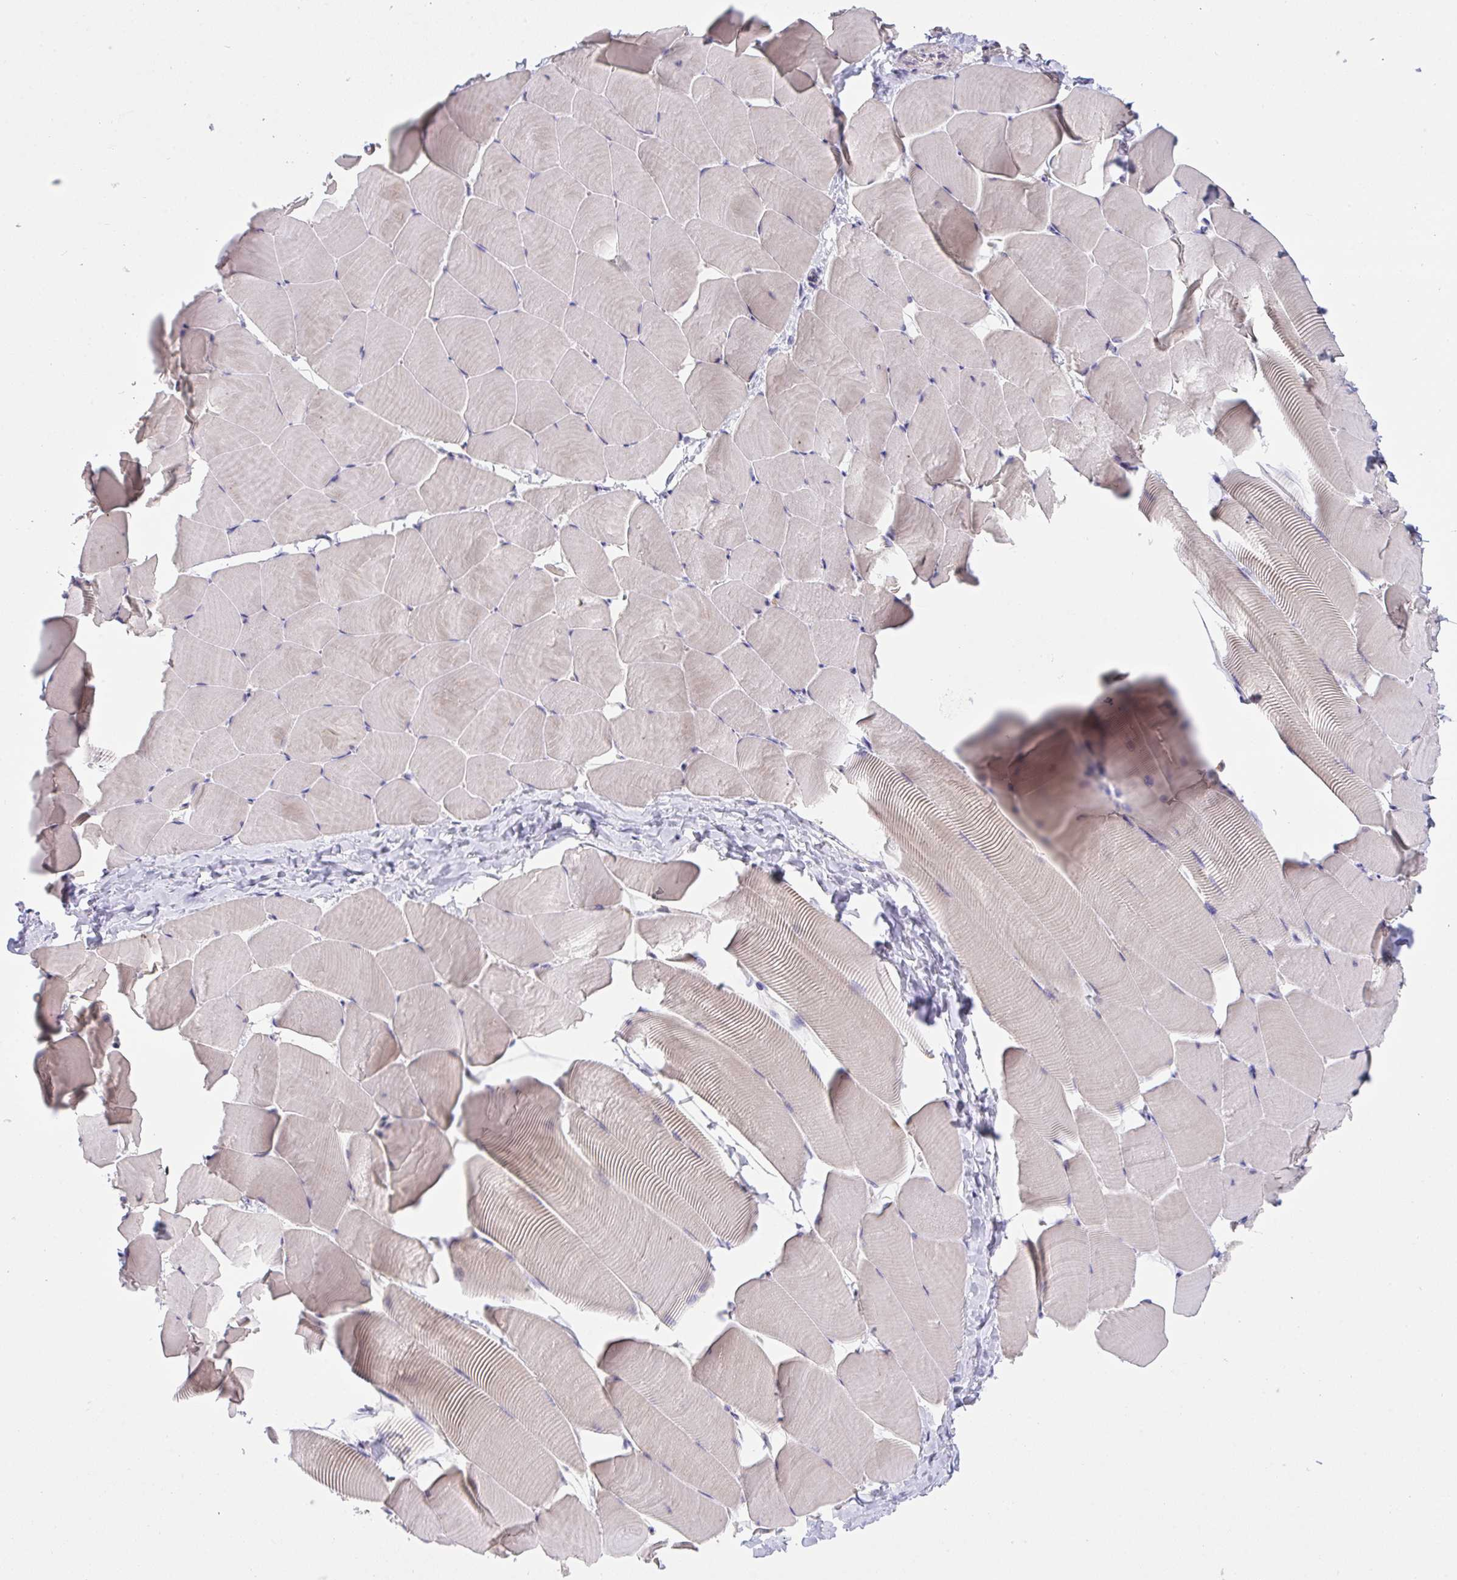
{"staining": {"intensity": "weak", "quantity": "25%-75%", "location": "cytoplasmic/membranous"}, "tissue": "skeletal muscle", "cell_type": "Myocytes", "image_type": "normal", "snomed": [{"axis": "morphology", "description": "Normal tissue, NOS"}, {"axis": "topography", "description": "Skeletal muscle"}], "caption": "Protein expression analysis of normal human skeletal muscle reveals weak cytoplasmic/membranous staining in approximately 25%-75% of myocytes. Ihc stains the protein in brown and the nuclei are stained blue.", "gene": "ZNF581", "patient": {"sex": "male", "age": 25}}